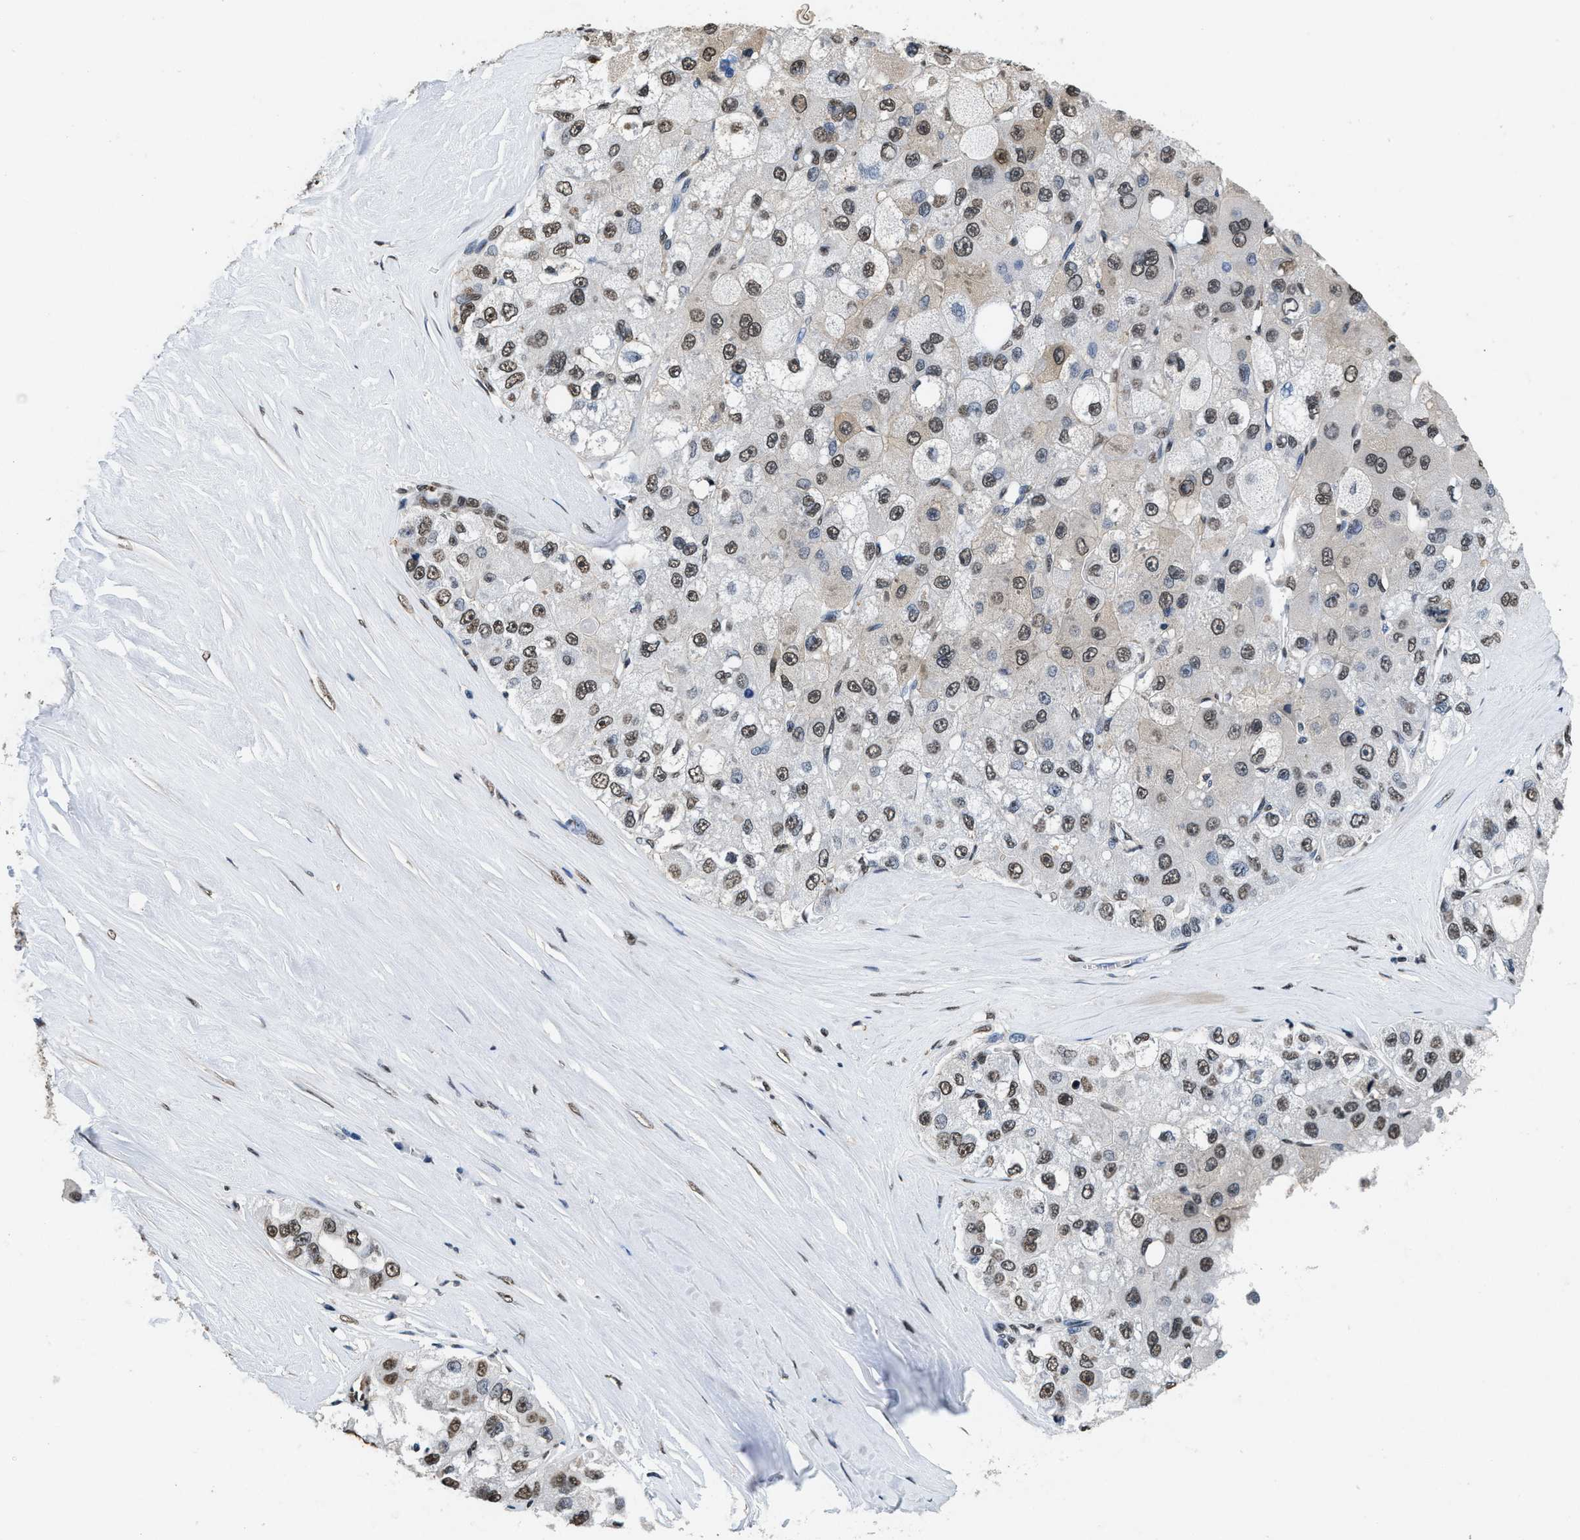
{"staining": {"intensity": "moderate", "quantity": "25%-75%", "location": "nuclear"}, "tissue": "liver cancer", "cell_type": "Tumor cells", "image_type": "cancer", "snomed": [{"axis": "morphology", "description": "Carcinoma, Hepatocellular, NOS"}, {"axis": "topography", "description": "Liver"}], "caption": "Protein analysis of liver hepatocellular carcinoma tissue reveals moderate nuclear expression in about 25%-75% of tumor cells.", "gene": "SUPT16H", "patient": {"sex": "male", "age": 80}}